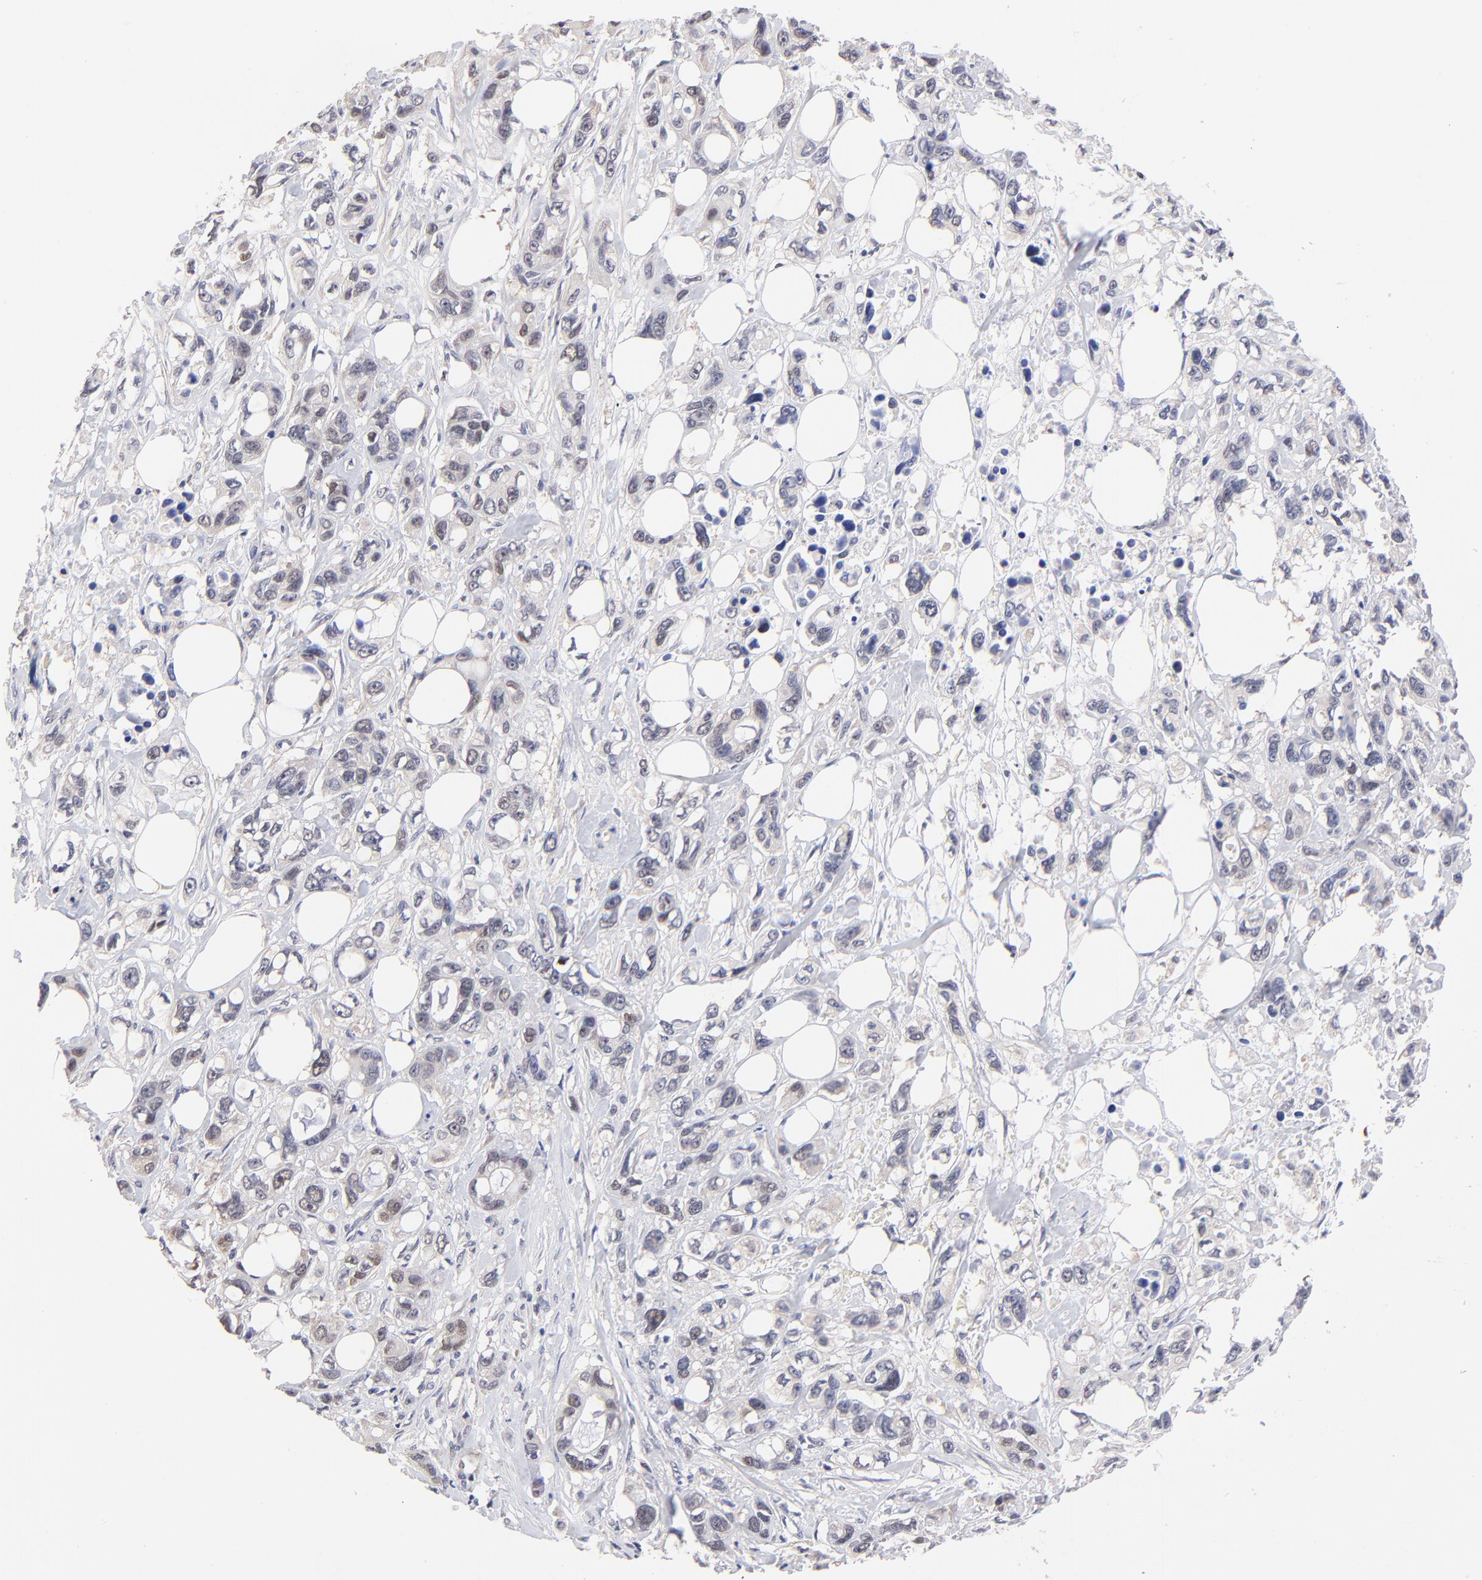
{"staining": {"intensity": "weak", "quantity": "<25%", "location": "nuclear"}, "tissue": "stomach cancer", "cell_type": "Tumor cells", "image_type": "cancer", "snomed": [{"axis": "morphology", "description": "Adenocarcinoma, NOS"}, {"axis": "topography", "description": "Stomach, upper"}], "caption": "Tumor cells are negative for brown protein staining in stomach cancer (adenocarcinoma). The staining was performed using DAB to visualize the protein expression in brown, while the nuclei were stained in blue with hematoxylin (Magnification: 20x).", "gene": "ZNF155", "patient": {"sex": "male", "age": 47}}